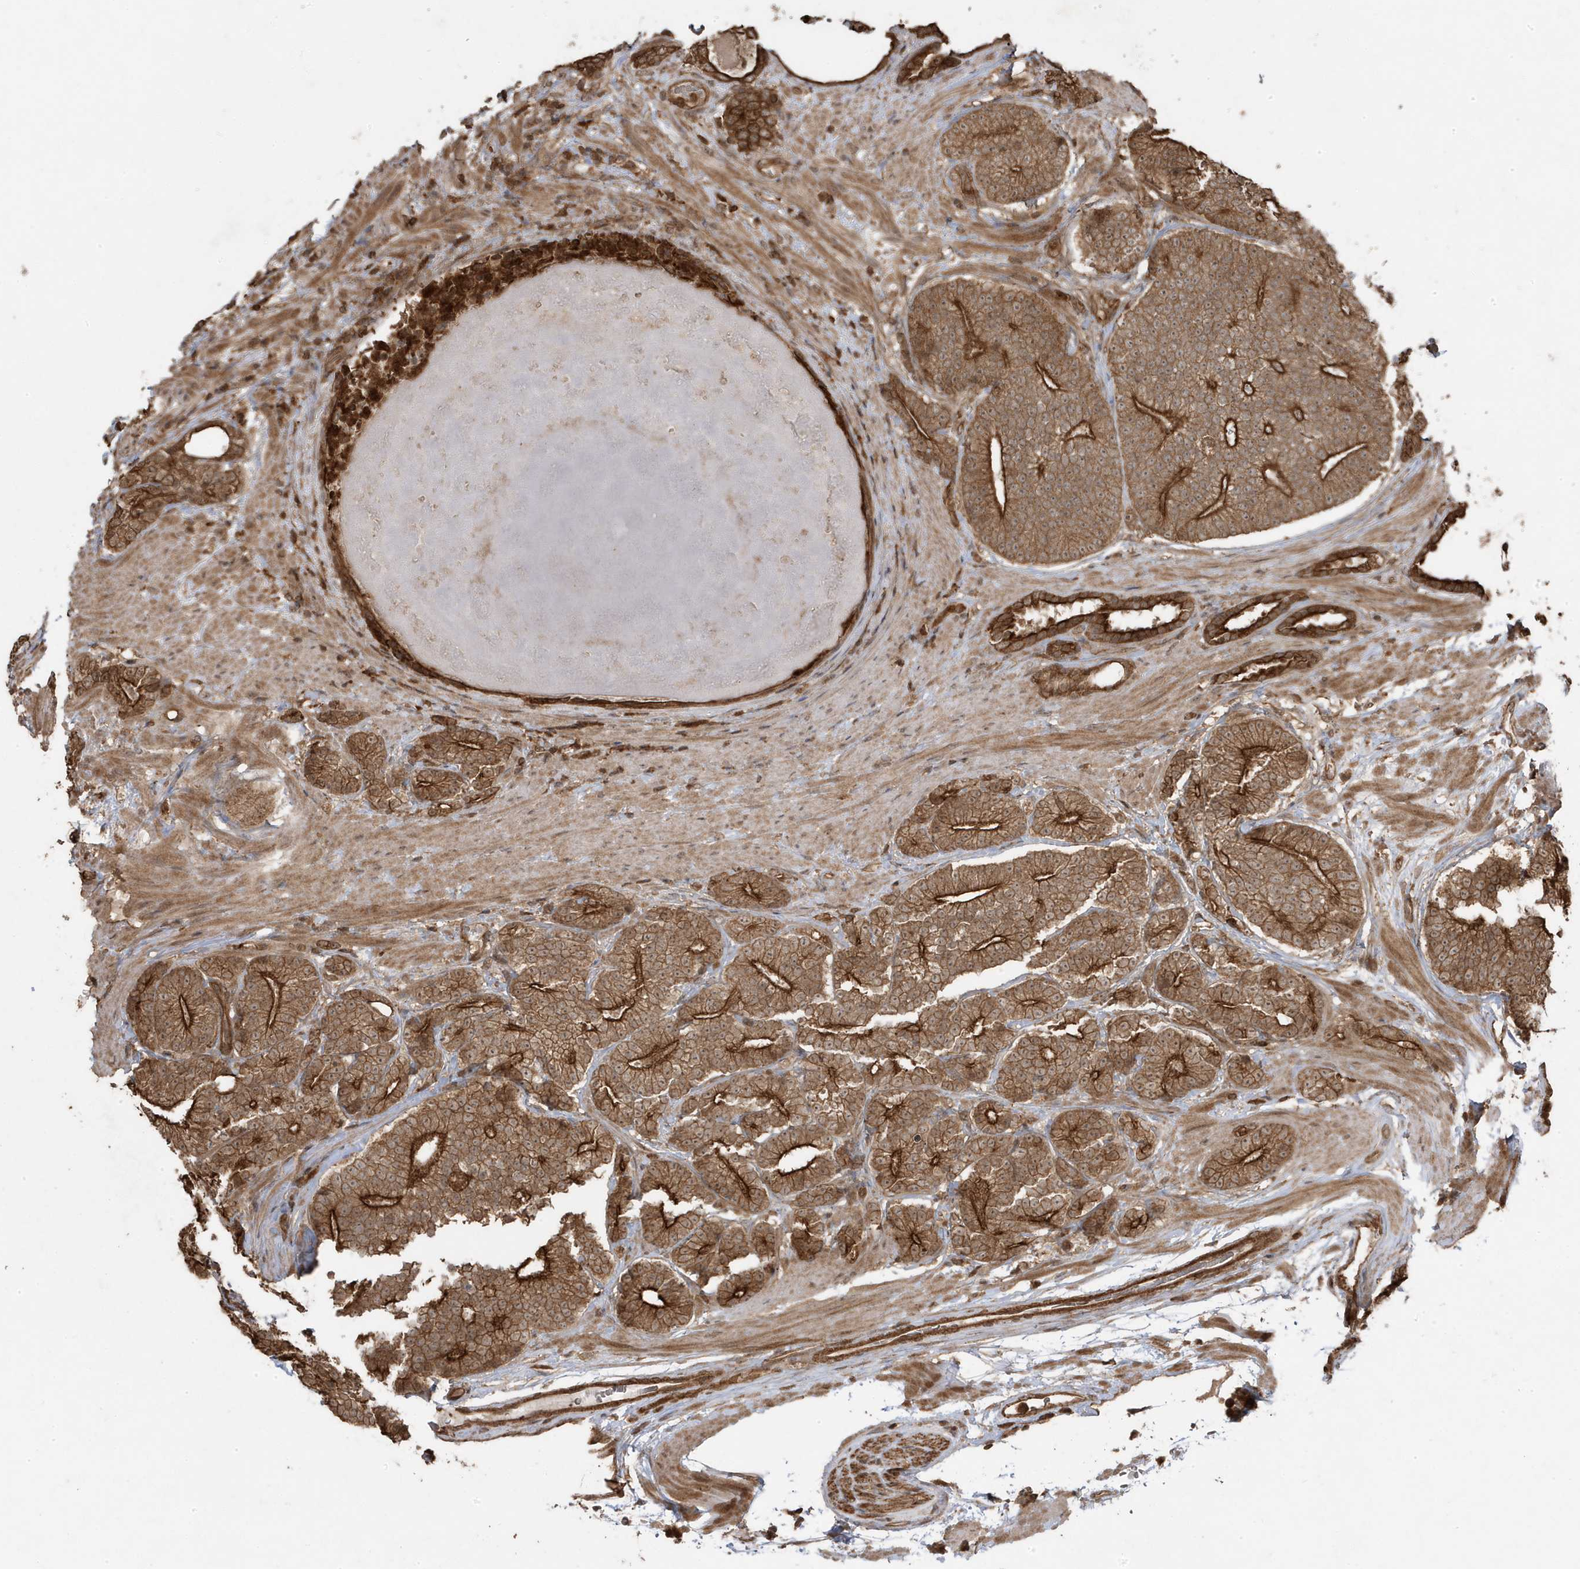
{"staining": {"intensity": "strong", "quantity": ">75%", "location": "cytoplasmic/membranous"}, "tissue": "prostate cancer", "cell_type": "Tumor cells", "image_type": "cancer", "snomed": [{"axis": "morphology", "description": "Adenocarcinoma, High grade"}, {"axis": "topography", "description": "Prostate"}], "caption": "A brown stain highlights strong cytoplasmic/membranous positivity of a protein in prostate cancer (adenocarcinoma (high-grade)) tumor cells.", "gene": "ASAP1", "patient": {"sex": "male", "age": 61}}